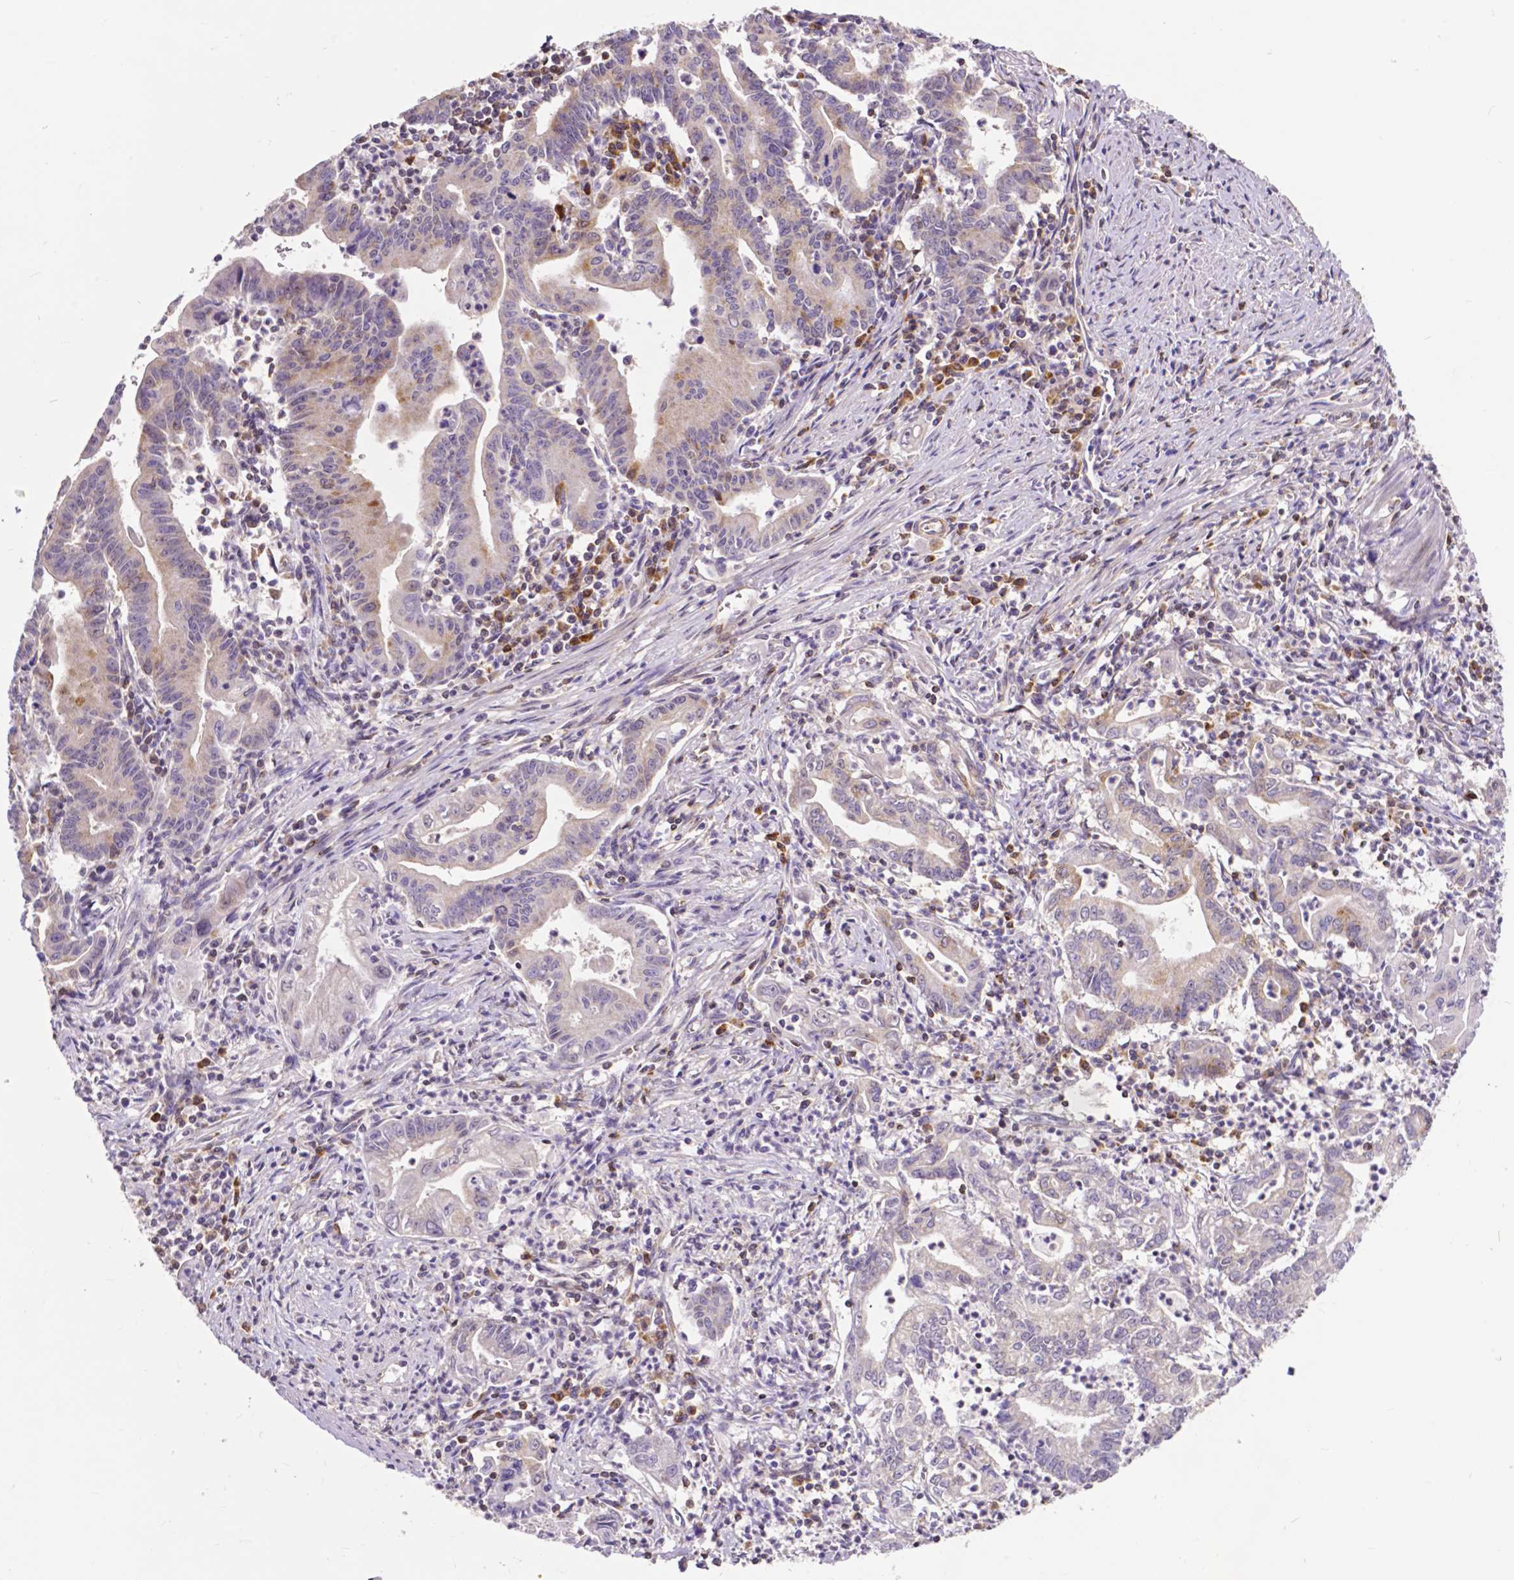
{"staining": {"intensity": "weak", "quantity": "25%-75%", "location": "cytoplasmic/membranous"}, "tissue": "stomach cancer", "cell_type": "Tumor cells", "image_type": "cancer", "snomed": [{"axis": "morphology", "description": "Adenocarcinoma, NOS"}, {"axis": "topography", "description": "Stomach, upper"}], "caption": "This is a micrograph of immunohistochemistry (IHC) staining of adenocarcinoma (stomach), which shows weak positivity in the cytoplasmic/membranous of tumor cells.", "gene": "MCL1", "patient": {"sex": "female", "age": 79}}